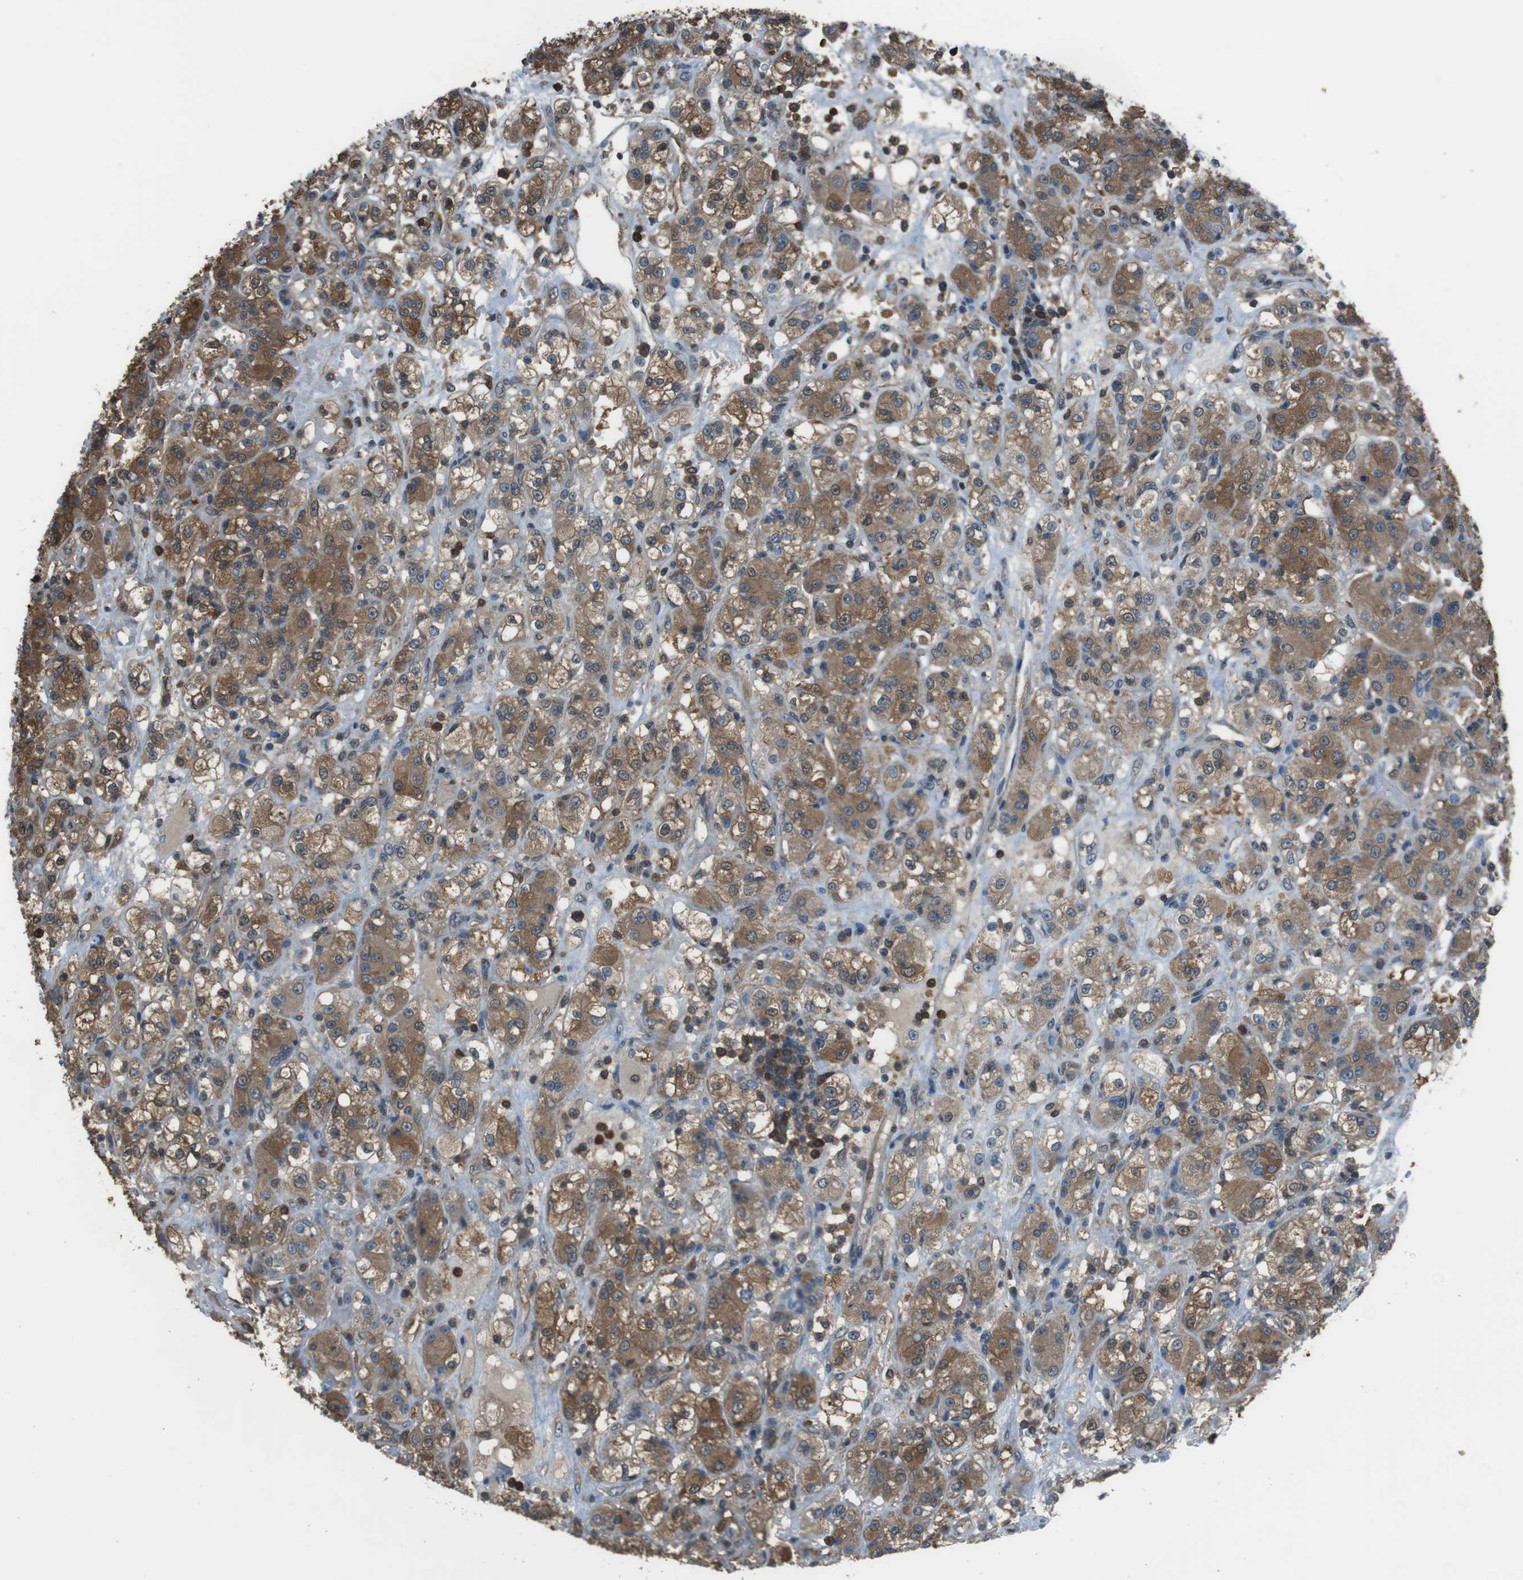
{"staining": {"intensity": "moderate", "quantity": ">75%", "location": "cytoplasmic/membranous"}, "tissue": "renal cancer", "cell_type": "Tumor cells", "image_type": "cancer", "snomed": [{"axis": "morphology", "description": "Normal tissue, NOS"}, {"axis": "morphology", "description": "Adenocarcinoma, NOS"}, {"axis": "topography", "description": "Kidney"}], "caption": "Moderate cytoplasmic/membranous staining is appreciated in about >75% of tumor cells in renal cancer (adenocarcinoma).", "gene": "TWSG1", "patient": {"sex": "male", "age": 61}}